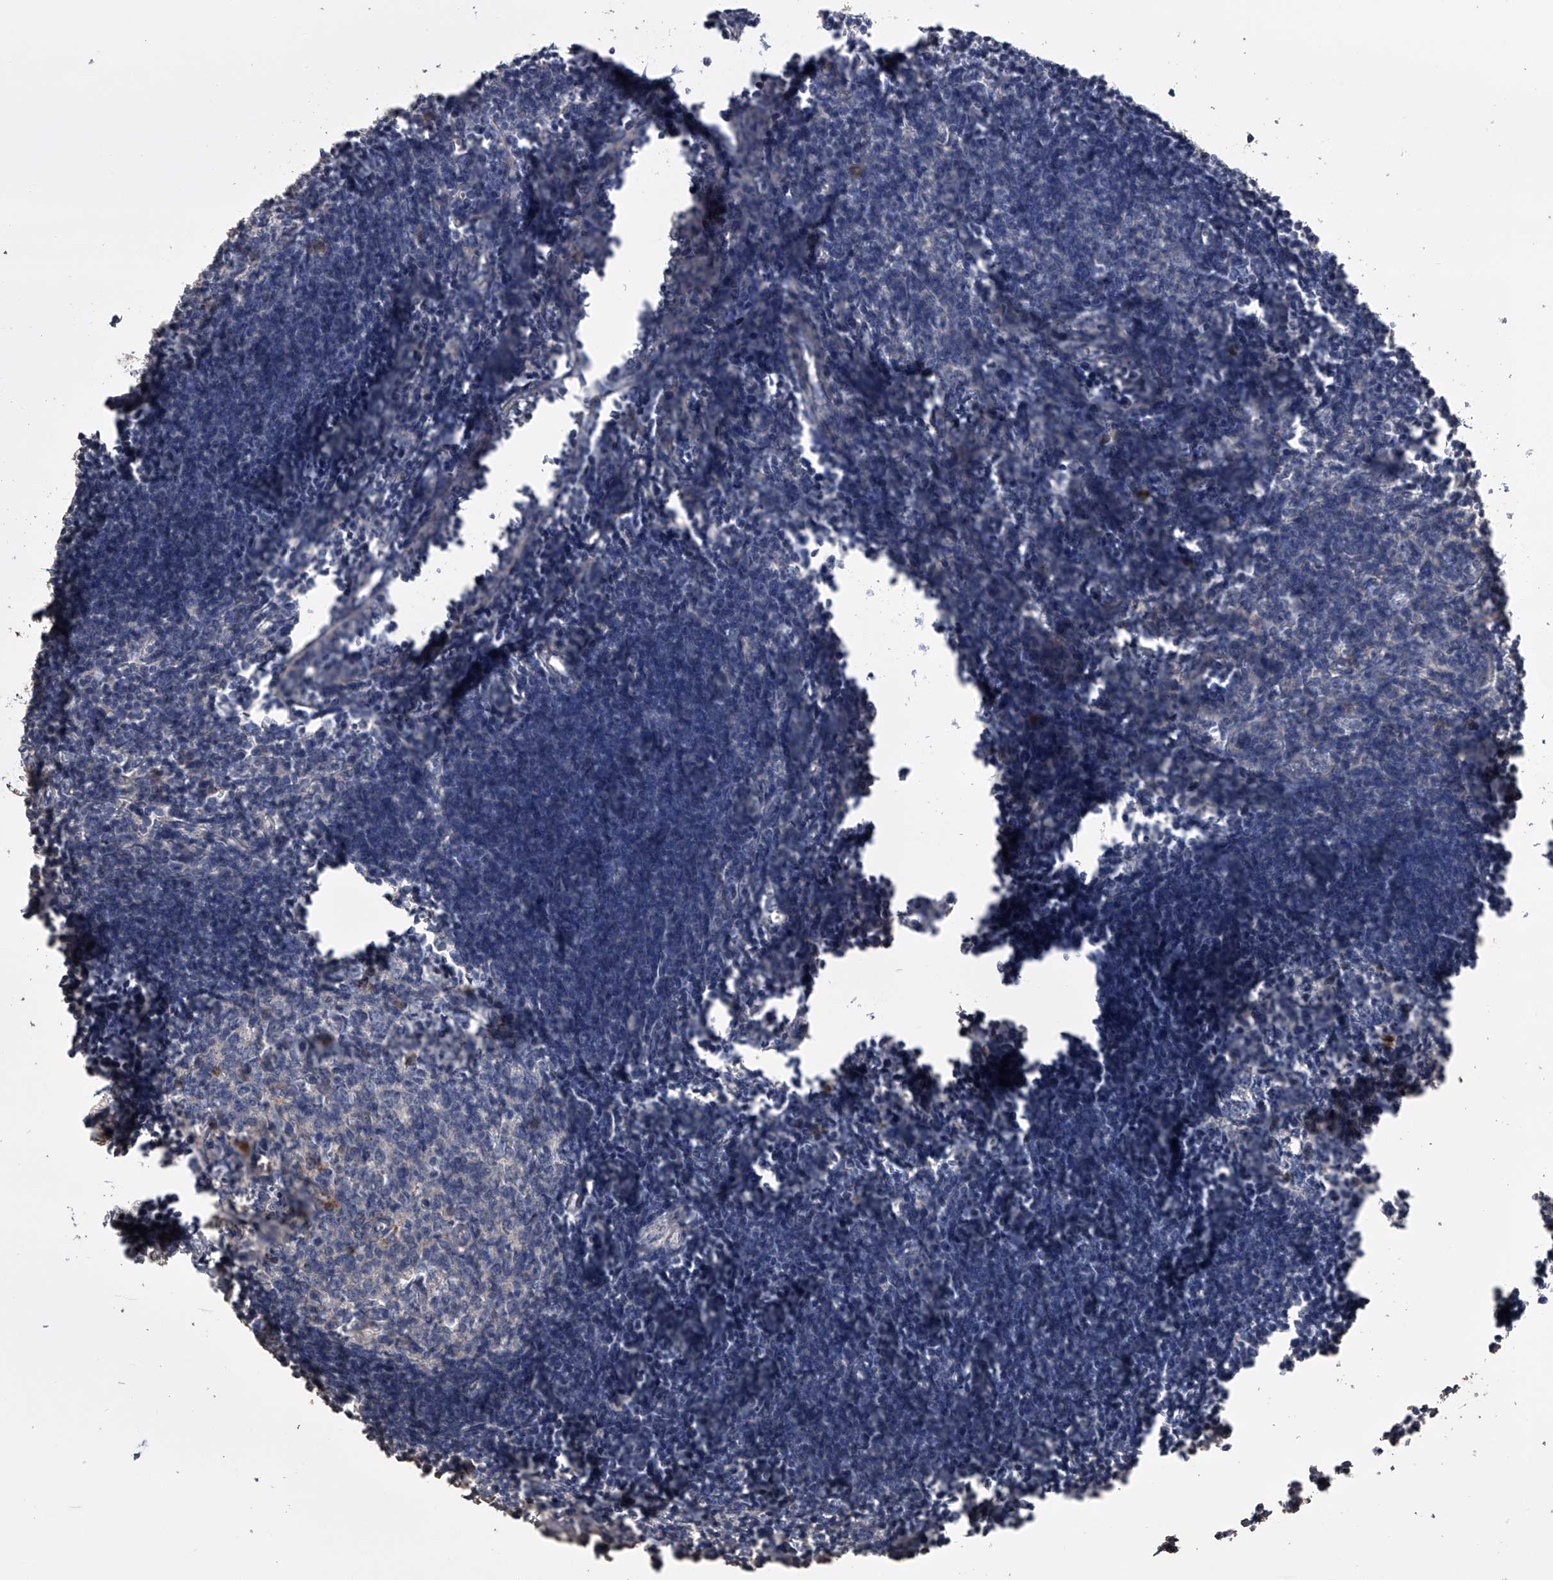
{"staining": {"intensity": "negative", "quantity": "none", "location": "none"}, "tissue": "lymph node", "cell_type": "Germinal center cells", "image_type": "normal", "snomed": [{"axis": "morphology", "description": "Normal tissue, NOS"}, {"axis": "morphology", "description": "Malignant melanoma, Metastatic site"}, {"axis": "topography", "description": "Lymph node"}], "caption": "This micrograph is of normal lymph node stained with immunohistochemistry (IHC) to label a protein in brown with the nuclei are counter-stained blue. There is no positivity in germinal center cells. (DAB (3,3'-diaminobenzidine) immunohistochemistry with hematoxylin counter stain).", "gene": "ZNF343", "patient": {"sex": "male", "age": 41}}